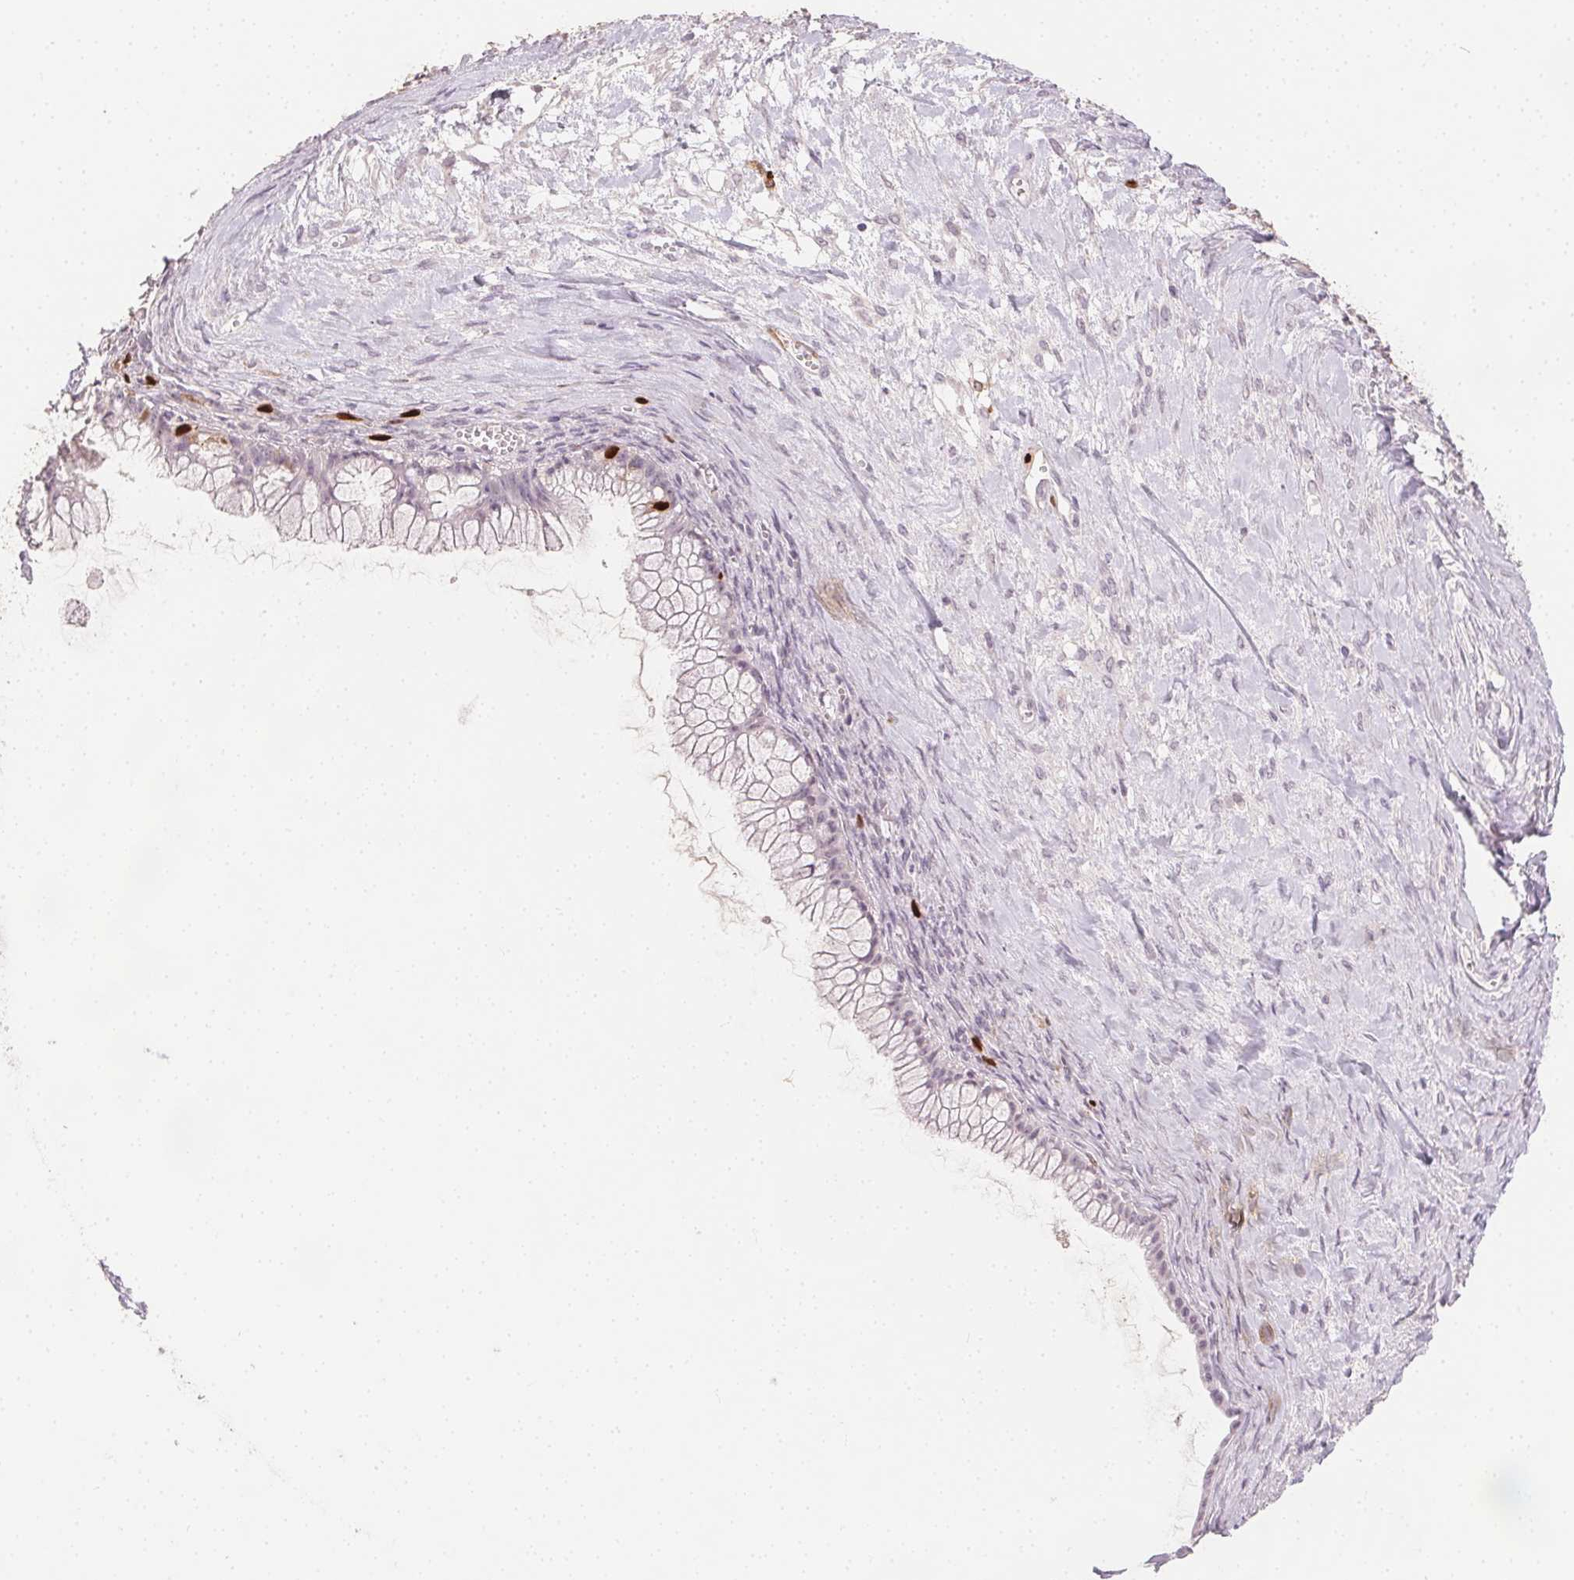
{"staining": {"intensity": "strong", "quantity": "<25%", "location": "nuclear"}, "tissue": "ovarian cancer", "cell_type": "Tumor cells", "image_type": "cancer", "snomed": [{"axis": "morphology", "description": "Cystadenocarcinoma, mucinous, NOS"}, {"axis": "topography", "description": "Ovary"}], "caption": "A brown stain highlights strong nuclear positivity of a protein in human ovarian cancer tumor cells.", "gene": "ANLN", "patient": {"sex": "female", "age": 41}}